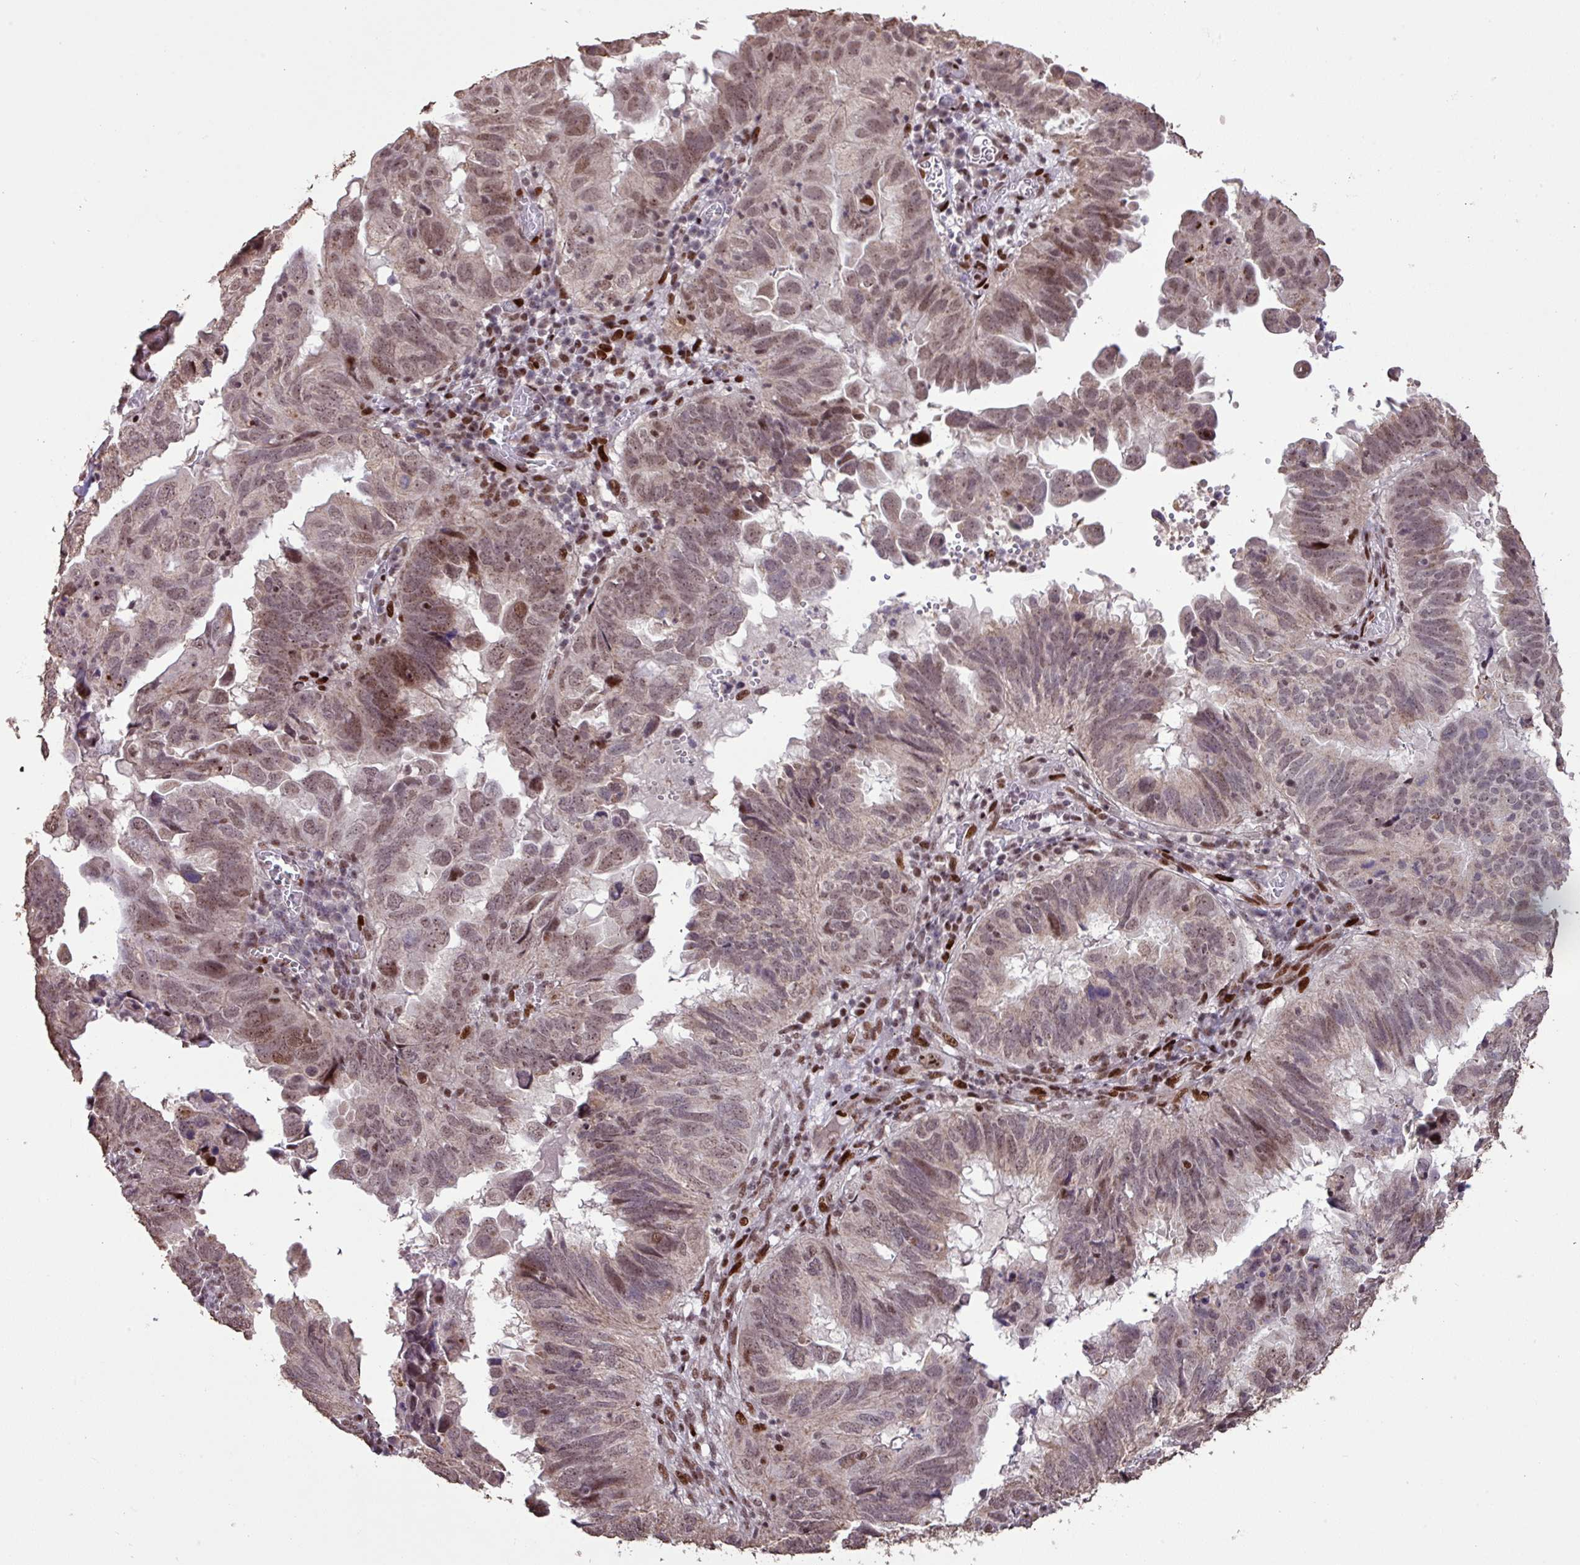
{"staining": {"intensity": "moderate", "quantity": "25%-75%", "location": "nuclear"}, "tissue": "endometrial cancer", "cell_type": "Tumor cells", "image_type": "cancer", "snomed": [{"axis": "morphology", "description": "Adenocarcinoma, NOS"}, {"axis": "topography", "description": "Uterus"}], "caption": "Endometrial cancer tissue demonstrates moderate nuclear positivity in approximately 25%-75% of tumor cells, visualized by immunohistochemistry.", "gene": "ZNF709", "patient": {"sex": "female", "age": 77}}